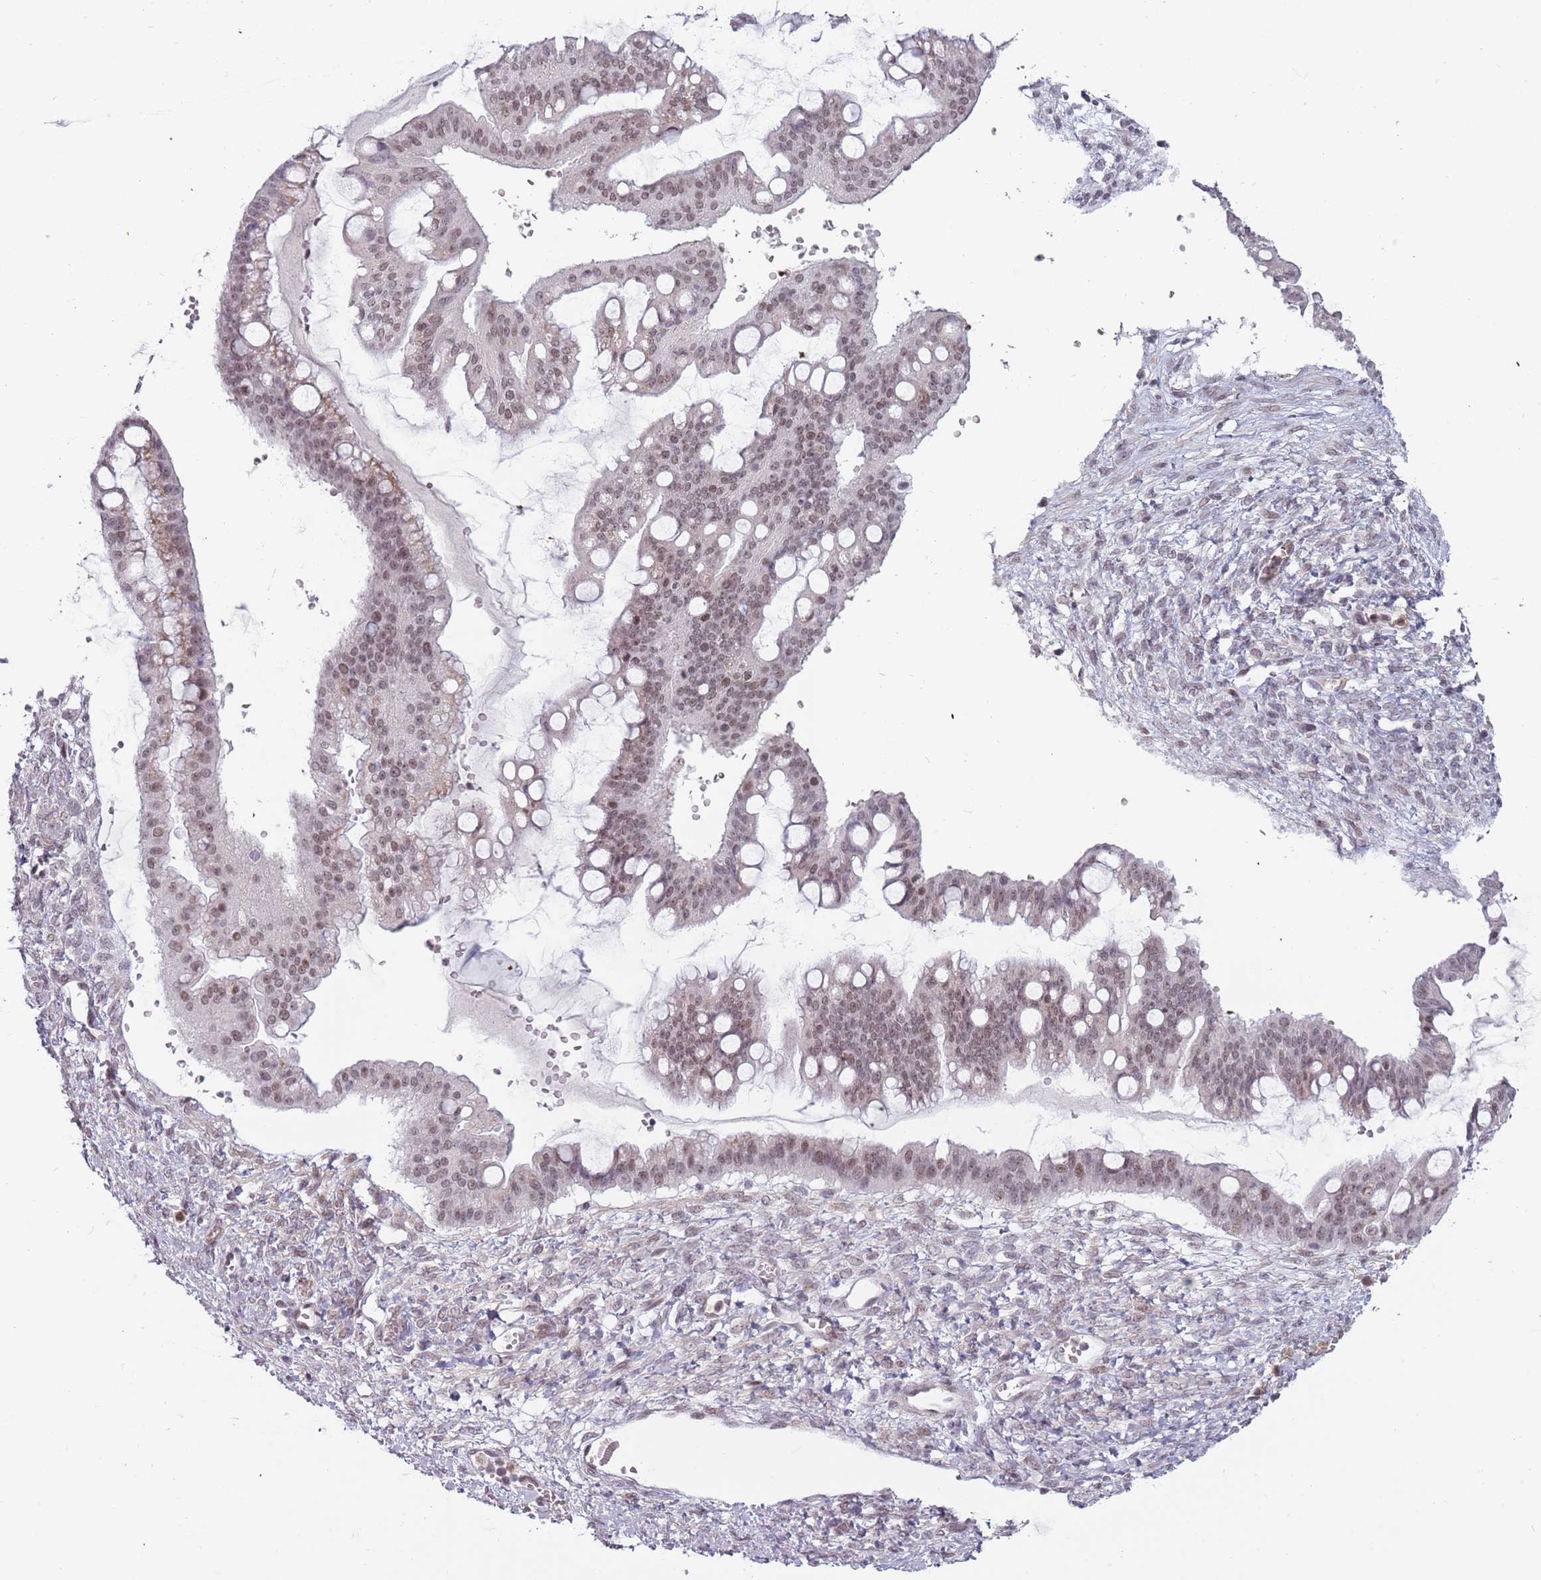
{"staining": {"intensity": "weak", "quantity": ">75%", "location": "nuclear"}, "tissue": "ovarian cancer", "cell_type": "Tumor cells", "image_type": "cancer", "snomed": [{"axis": "morphology", "description": "Cystadenocarcinoma, mucinous, NOS"}, {"axis": "topography", "description": "Ovary"}], "caption": "IHC histopathology image of neoplastic tissue: ovarian mucinous cystadenocarcinoma stained using immunohistochemistry (IHC) displays low levels of weak protein expression localized specifically in the nuclear of tumor cells, appearing as a nuclear brown color.", "gene": "REXO4", "patient": {"sex": "female", "age": 73}}